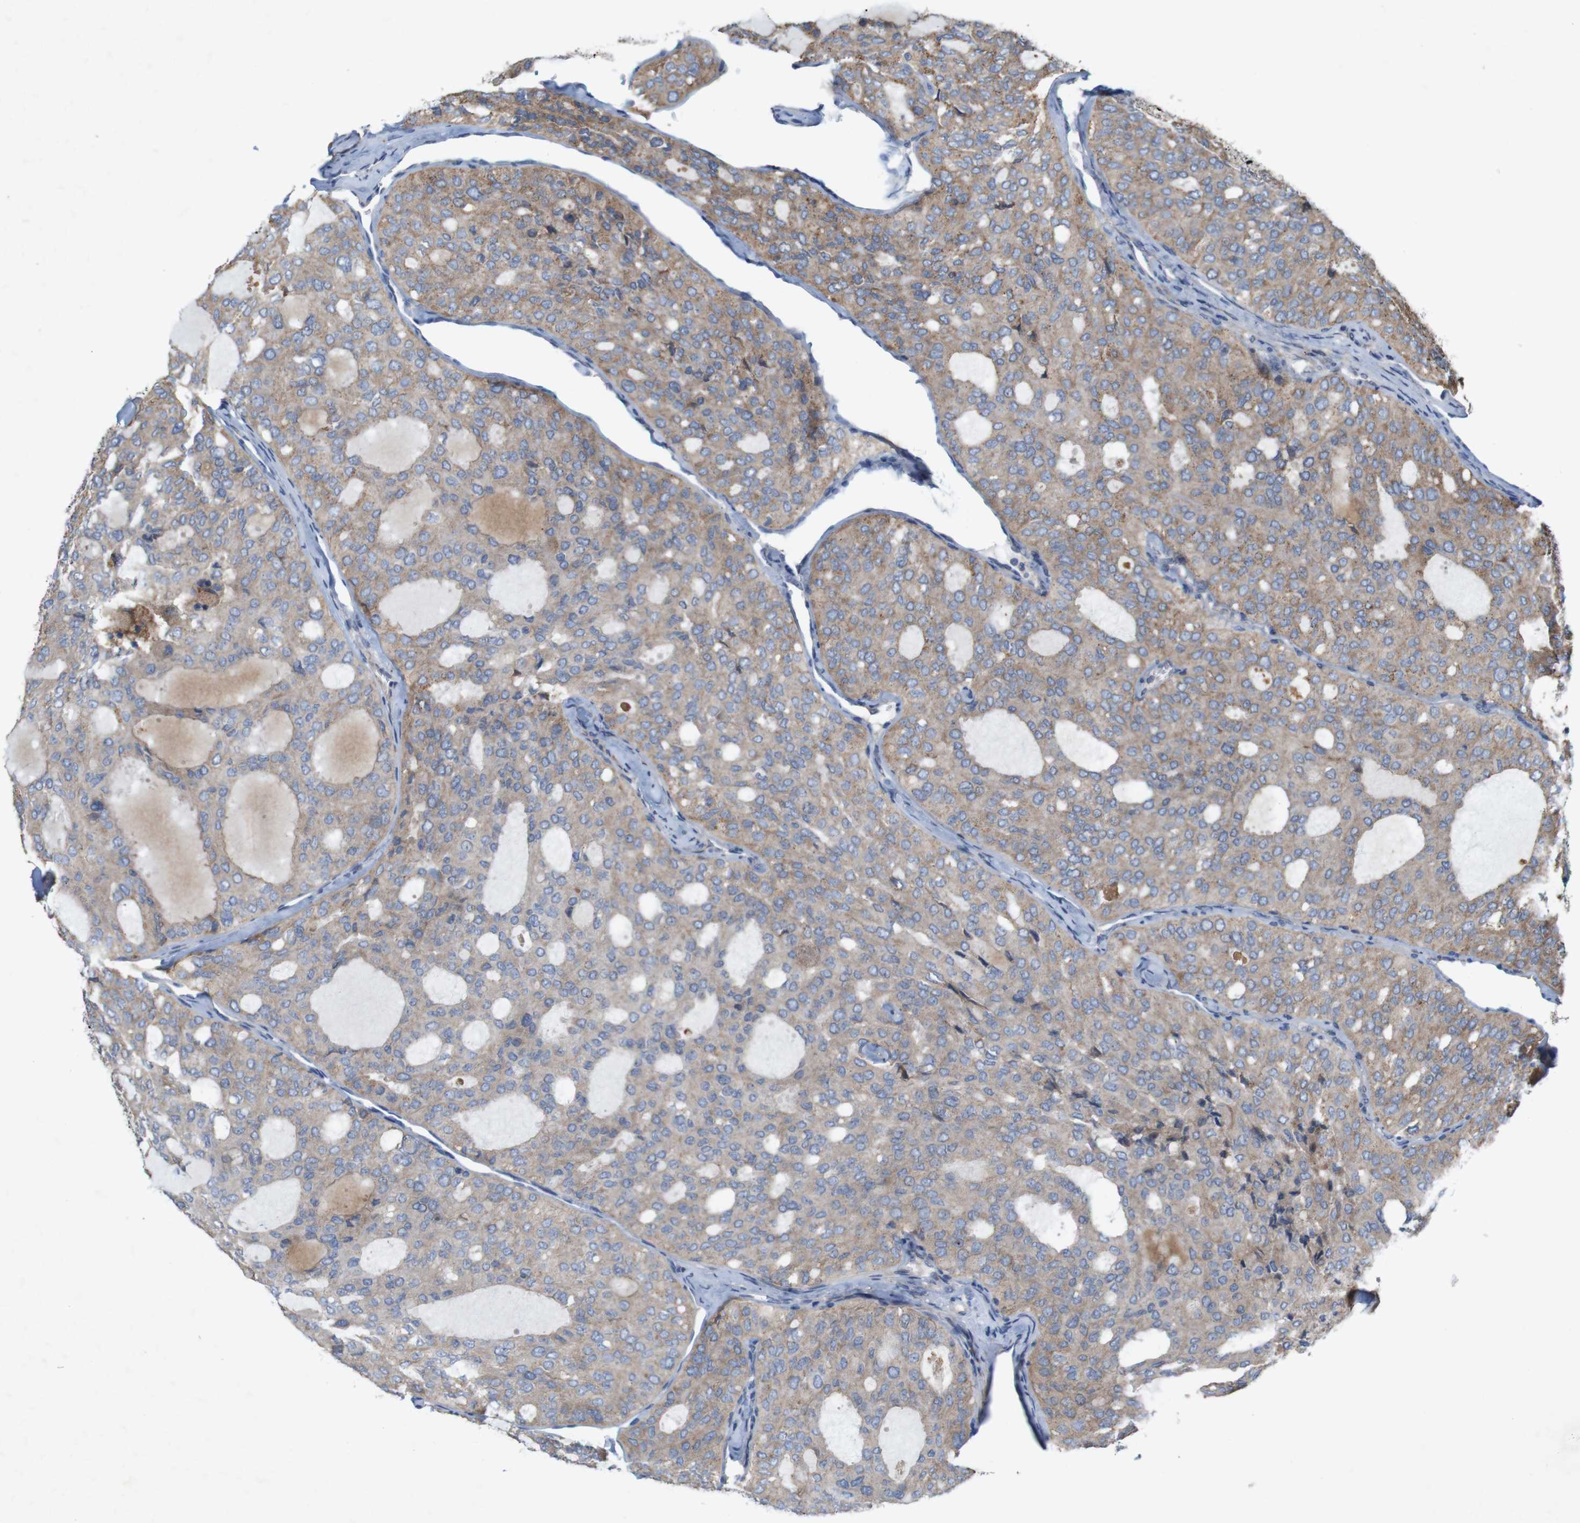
{"staining": {"intensity": "weak", "quantity": ">75%", "location": "cytoplasmic/membranous"}, "tissue": "thyroid cancer", "cell_type": "Tumor cells", "image_type": "cancer", "snomed": [{"axis": "morphology", "description": "Follicular adenoma carcinoma, NOS"}, {"axis": "topography", "description": "Thyroid gland"}], "caption": "An image of thyroid follicular adenoma carcinoma stained for a protein demonstrates weak cytoplasmic/membranous brown staining in tumor cells.", "gene": "SIGLEC8", "patient": {"sex": "male", "age": 75}}